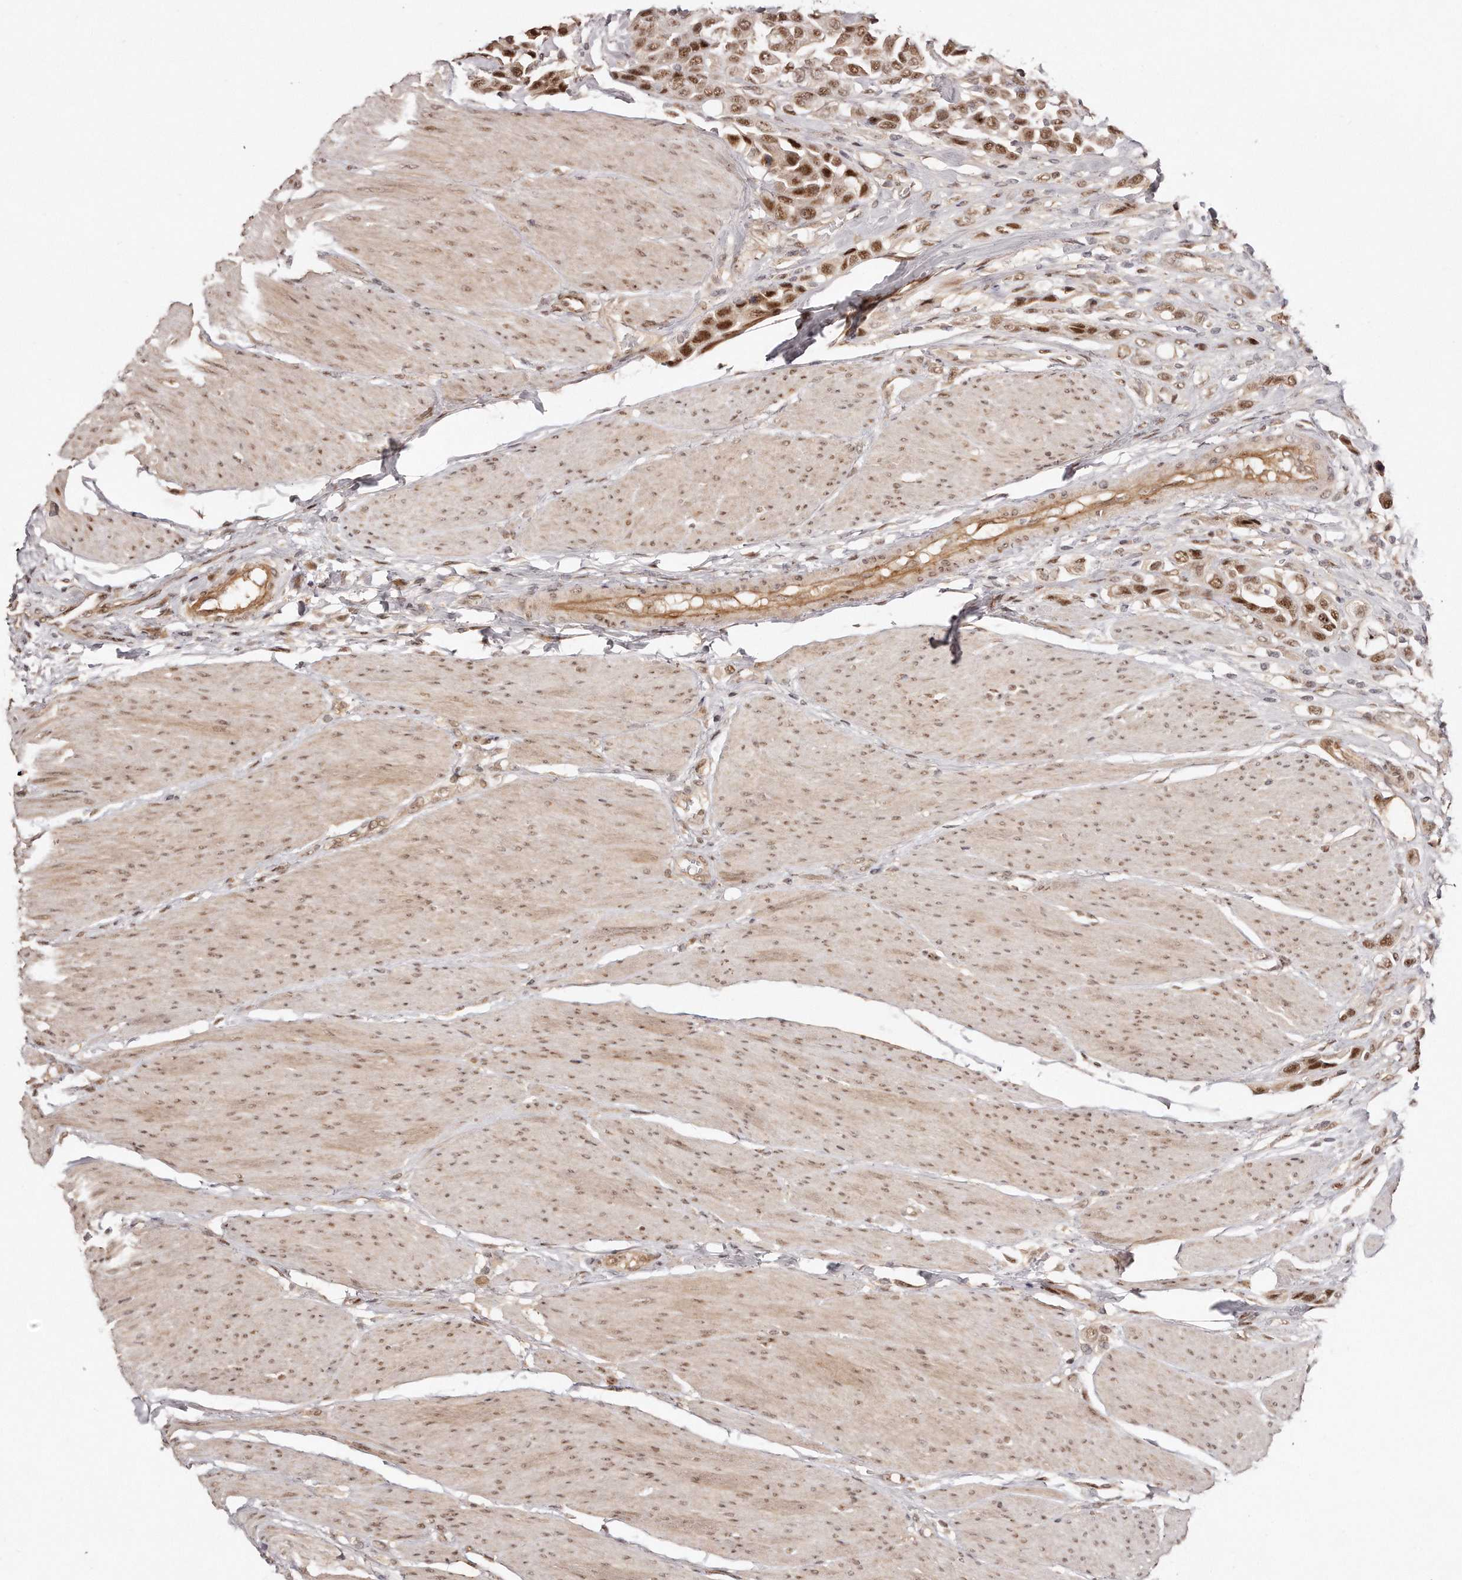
{"staining": {"intensity": "moderate", "quantity": ">75%", "location": "cytoplasmic/membranous,nuclear"}, "tissue": "urothelial cancer", "cell_type": "Tumor cells", "image_type": "cancer", "snomed": [{"axis": "morphology", "description": "Urothelial carcinoma, High grade"}, {"axis": "topography", "description": "Urinary bladder"}], "caption": "A photomicrograph showing moderate cytoplasmic/membranous and nuclear positivity in approximately >75% of tumor cells in urothelial cancer, as visualized by brown immunohistochemical staining.", "gene": "SOX4", "patient": {"sex": "male", "age": 50}}